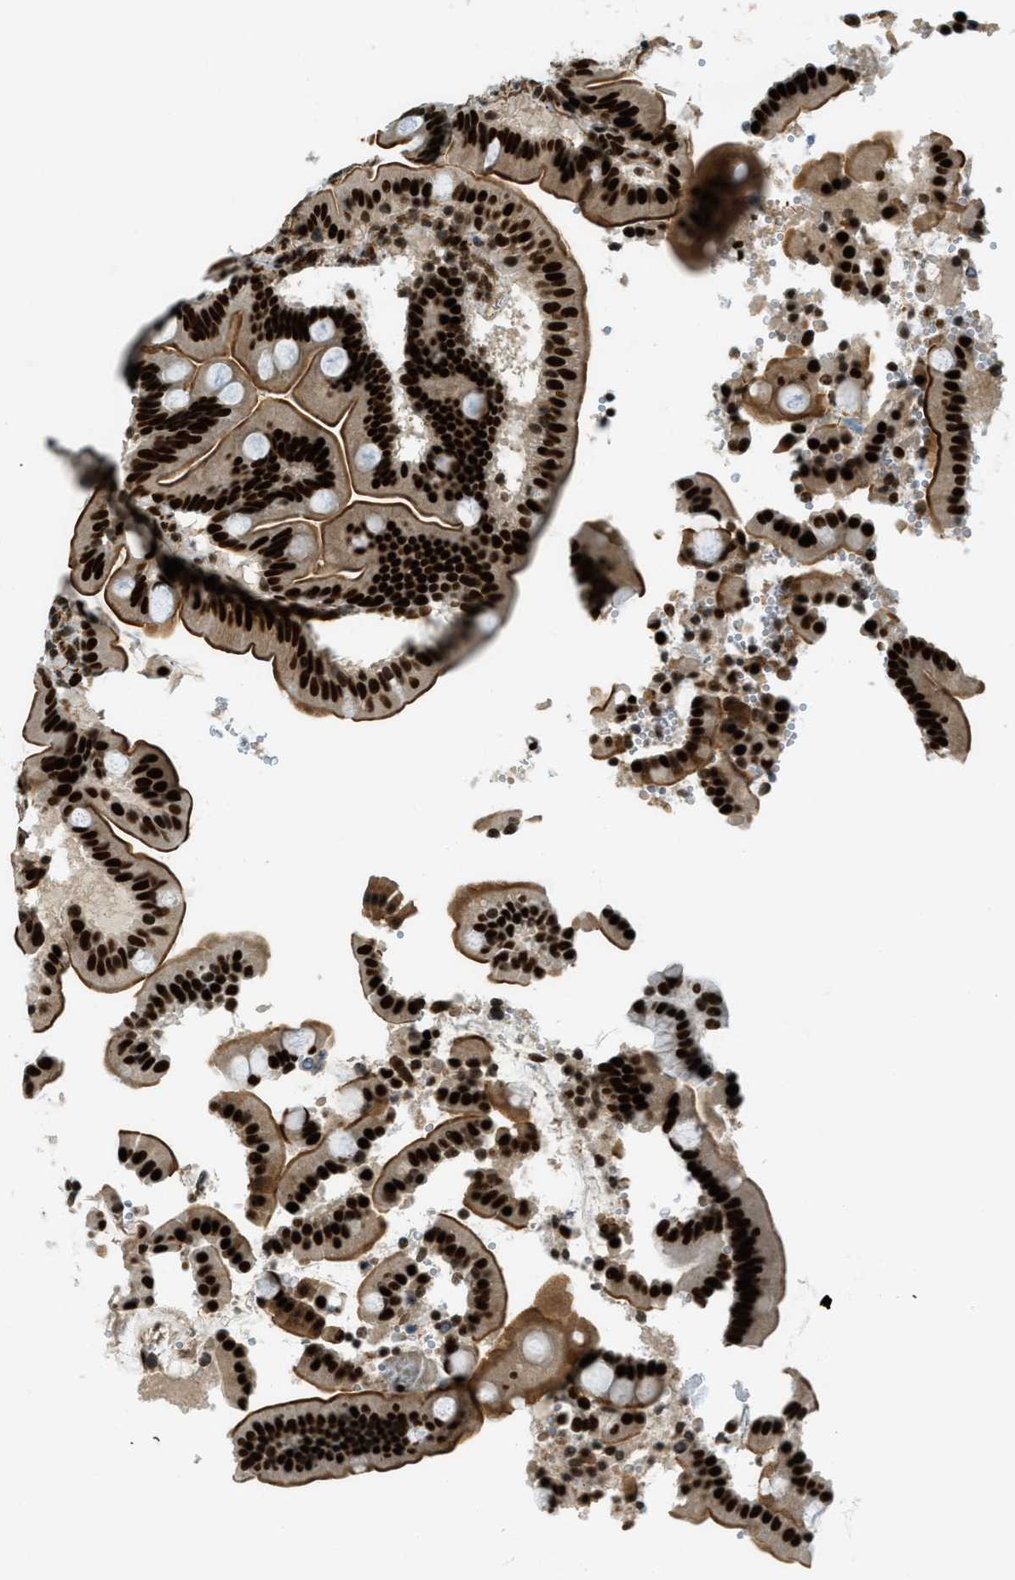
{"staining": {"intensity": "strong", "quantity": ">75%", "location": "cytoplasmic/membranous,nuclear"}, "tissue": "duodenum", "cell_type": "Glandular cells", "image_type": "normal", "snomed": [{"axis": "morphology", "description": "Normal tissue, NOS"}, {"axis": "topography", "description": "Duodenum"}], "caption": "The micrograph displays immunohistochemical staining of normal duodenum. There is strong cytoplasmic/membranous,nuclear expression is seen in about >75% of glandular cells.", "gene": "ZFR", "patient": {"sex": "male", "age": 54}}